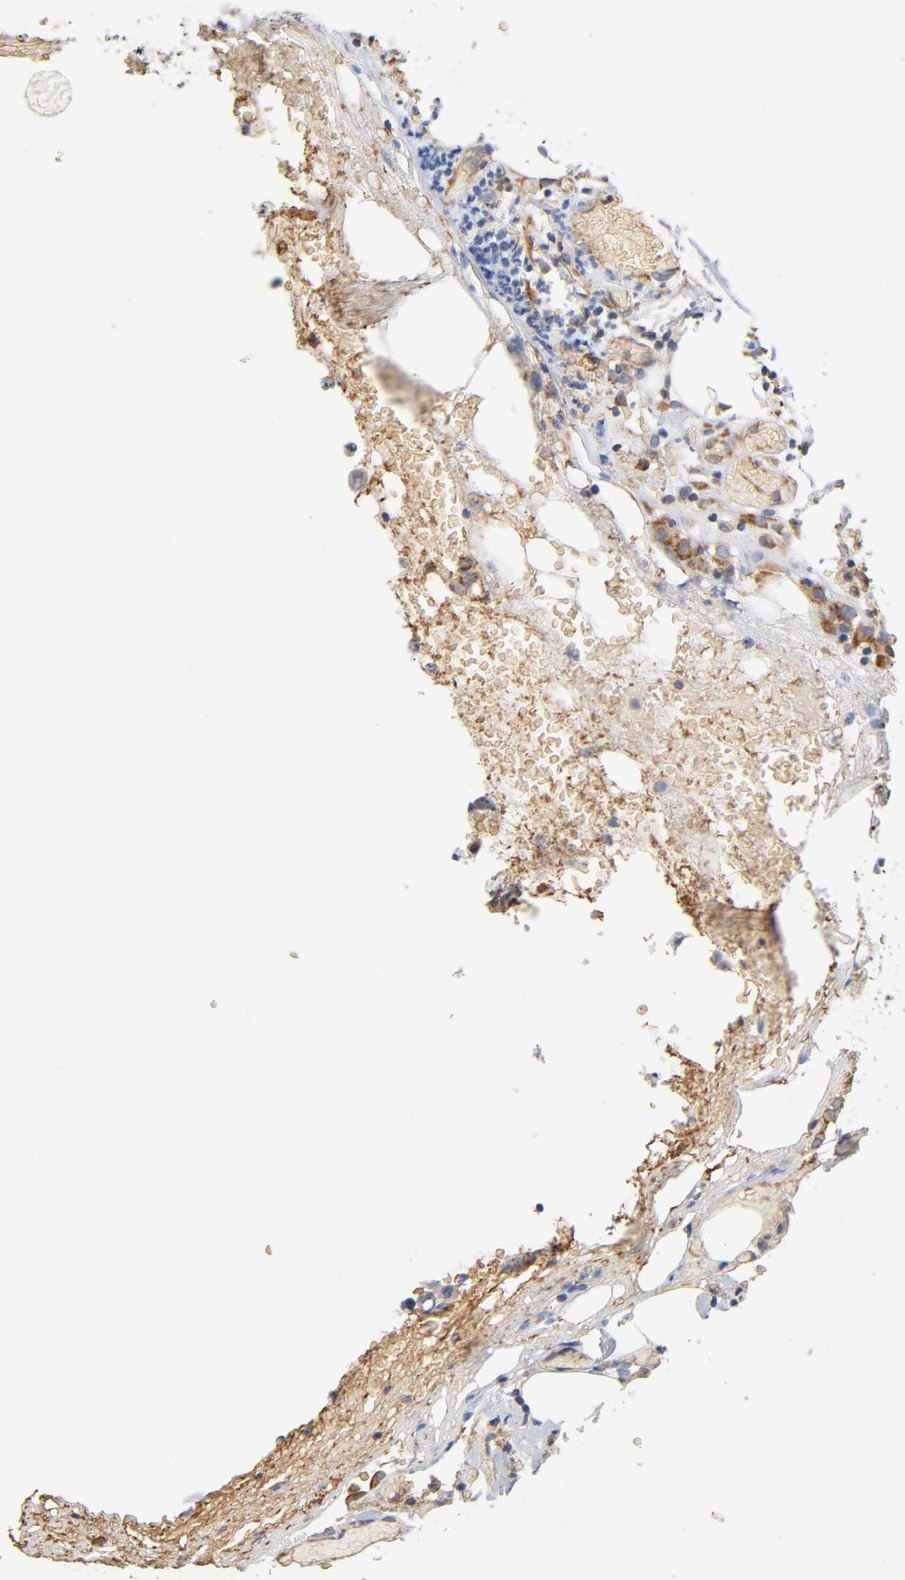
{"staining": {"intensity": "moderate", "quantity": "25%-75%", "location": "cytoplasmic/membranous"}, "tissue": "colorectal cancer", "cell_type": "Tumor cells", "image_type": "cancer", "snomed": [{"axis": "morphology", "description": "Adenocarcinoma, NOS"}, {"axis": "topography", "description": "Colon"}], "caption": "There is medium levels of moderate cytoplasmic/membranous staining in tumor cells of colorectal adenocarcinoma, as demonstrated by immunohistochemical staining (brown color).", "gene": "UCKL1", "patient": {"sex": "female", "age": 86}}